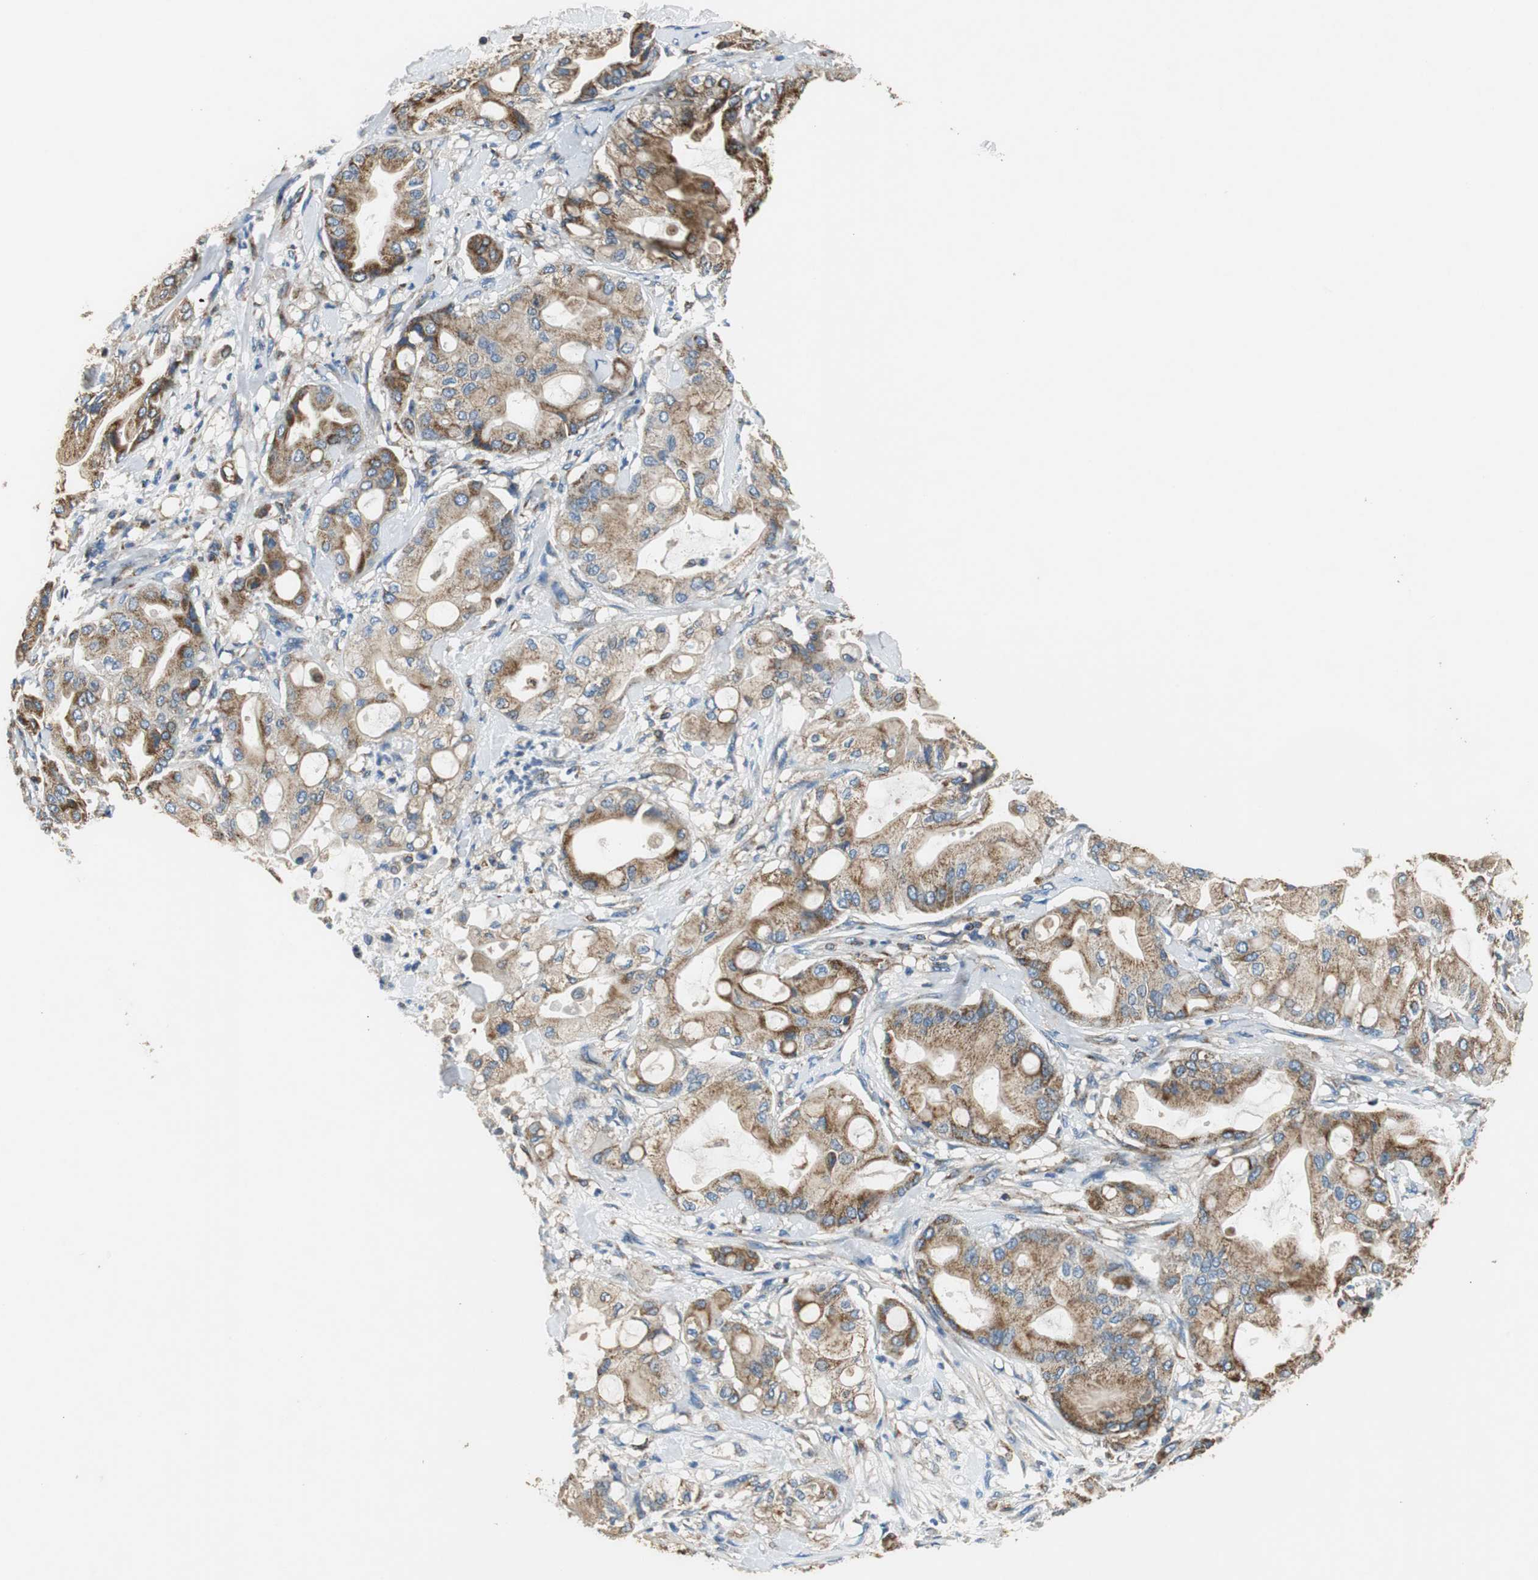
{"staining": {"intensity": "strong", "quantity": ">75%", "location": "cytoplasmic/membranous"}, "tissue": "pancreatic cancer", "cell_type": "Tumor cells", "image_type": "cancer", "snomed": [{"axis": "morphology", "description": "Adenocarcinoma, NOS"}, {"axis": "morphology", "description": "Adenocarcinoma, metastatic, NOS"}, {"axis": "topography", "description": "Lymph node"}, {"axis": "topography", "description": "Pancreas"}, {"axis": "topography", "description": "Duodenum"}], "caption": "Immunohistochemistry (IHC) of metastatic adenocarcinoma (pancreatic) shows high levels of strong cytoplasmic/membranous expression in approximately >75% of tumor cells.", "gene": "GSTK1", "patient": {"sex": "female", "age": 64}}